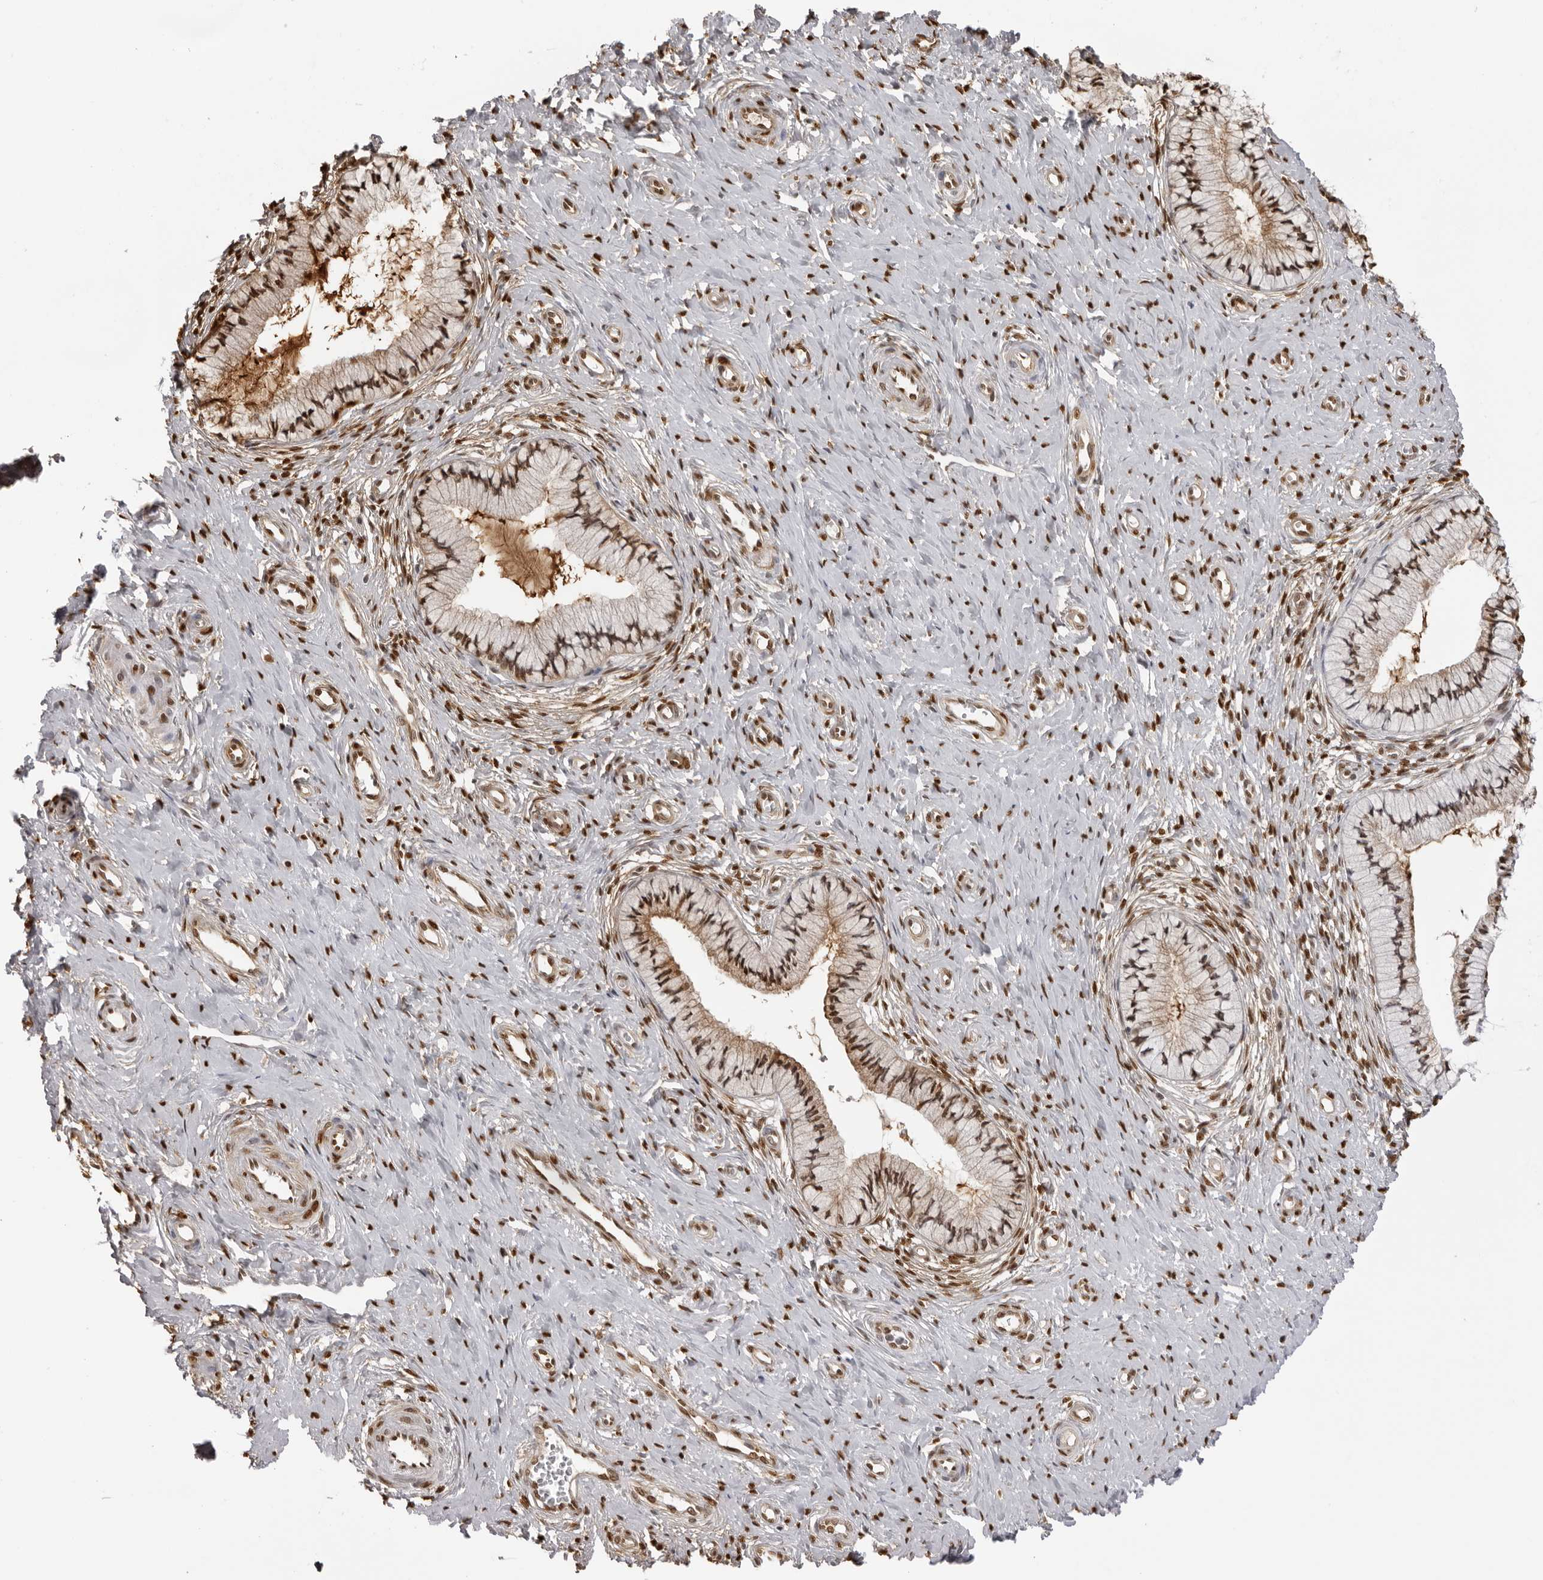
{"staining": {"intensity": "moderate", "quantity": ">75%", "location": "nuclear"}, "tissue": "cervix", "cell_type": "Glandular cells", "image_type": "normal", "snomed": [{"axis": "morphology", "description": "Normal tissue, NOS"}, {"axis": "topography", "description": "Cervix"}], "caption": "This histopathology image reveals IHC staining of normal cervix, with medium moderate nuclear staining in approximately >75% of glandular cells.", "gene": "HSPA4", "patient": {"sex": "female", "age": 36}}